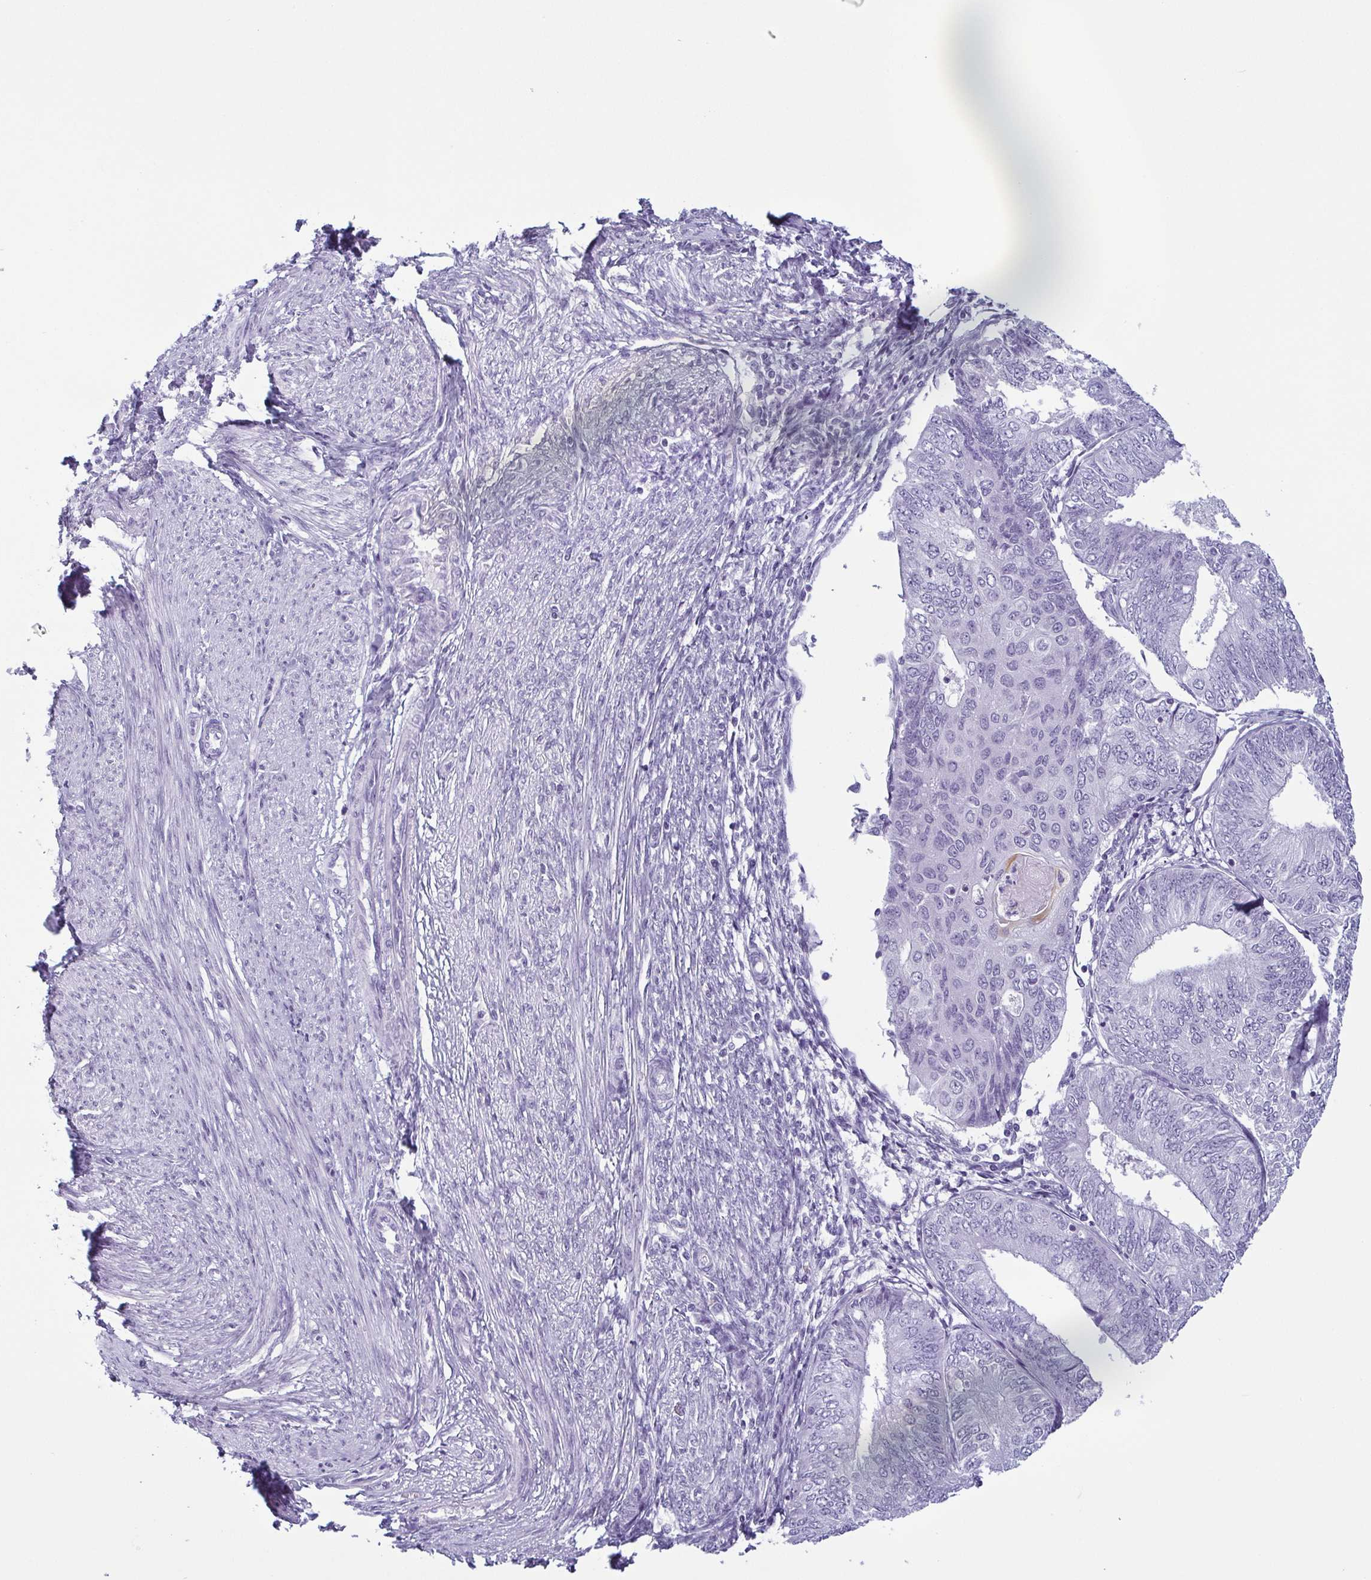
{"staining": {"intensity": "negative", "quantity": "none", "location": "none"}, "tissue": "endometrial cancer", "cell_type": "Tumor cells", "image_type": "cancer", "snomed": [{"axis": "morphology", "description": "Adenocarcinoma, NOS"}, {"axis": "topography", "description": "Endometrium"}], "caption": "A high-resolution photomicrograph shows immunohistochemistry (IHC) staining of endometrial cancer, which reveals no significant expression in tumor cells. (Stains: DAB immunohistochemistry with hematoxylin counter stain, Microscopy: brightfield microscopy at high magnification).", "gene": "KRT78", "patient": {"sex": "female", "age": 58}}